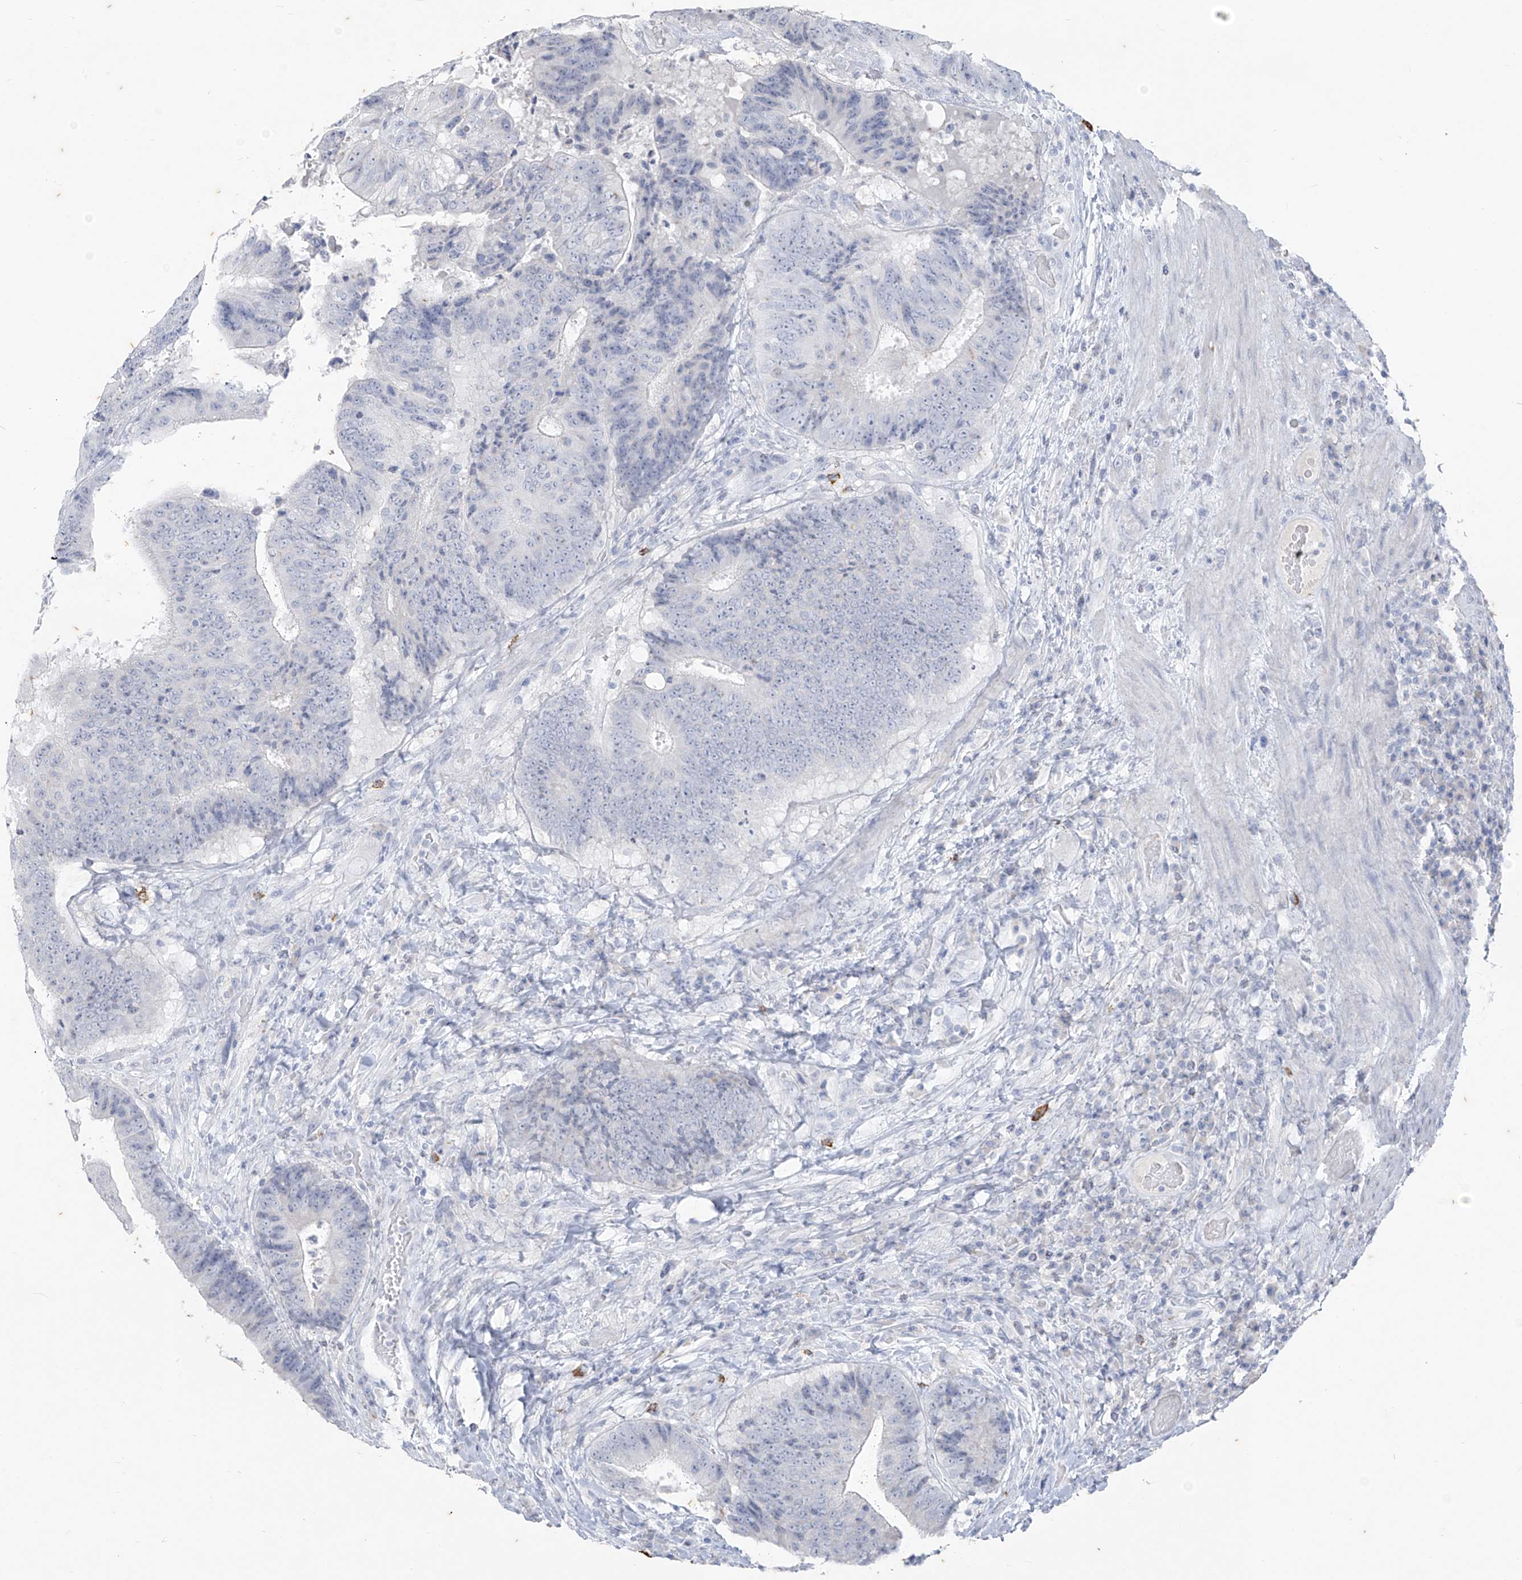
{"staining": {"intensity": "negative", "quantity": "none", "location": "none"}, "tissue": "colorectal cancer", "cell_type": "Tumor cells", "image_type": "cancer", "snomed": [{"axis": "morphology", "description": "Adenocarcinoma, NOS"}, {"axis": "topography", "description": "Rectum"}], "caption": "Colorectal cancer was stained to show a protein in brown. There is no significant expression in tumor cells.", "gene": "CX3CR1", "patient": {"sex": "male", "age": 72}}